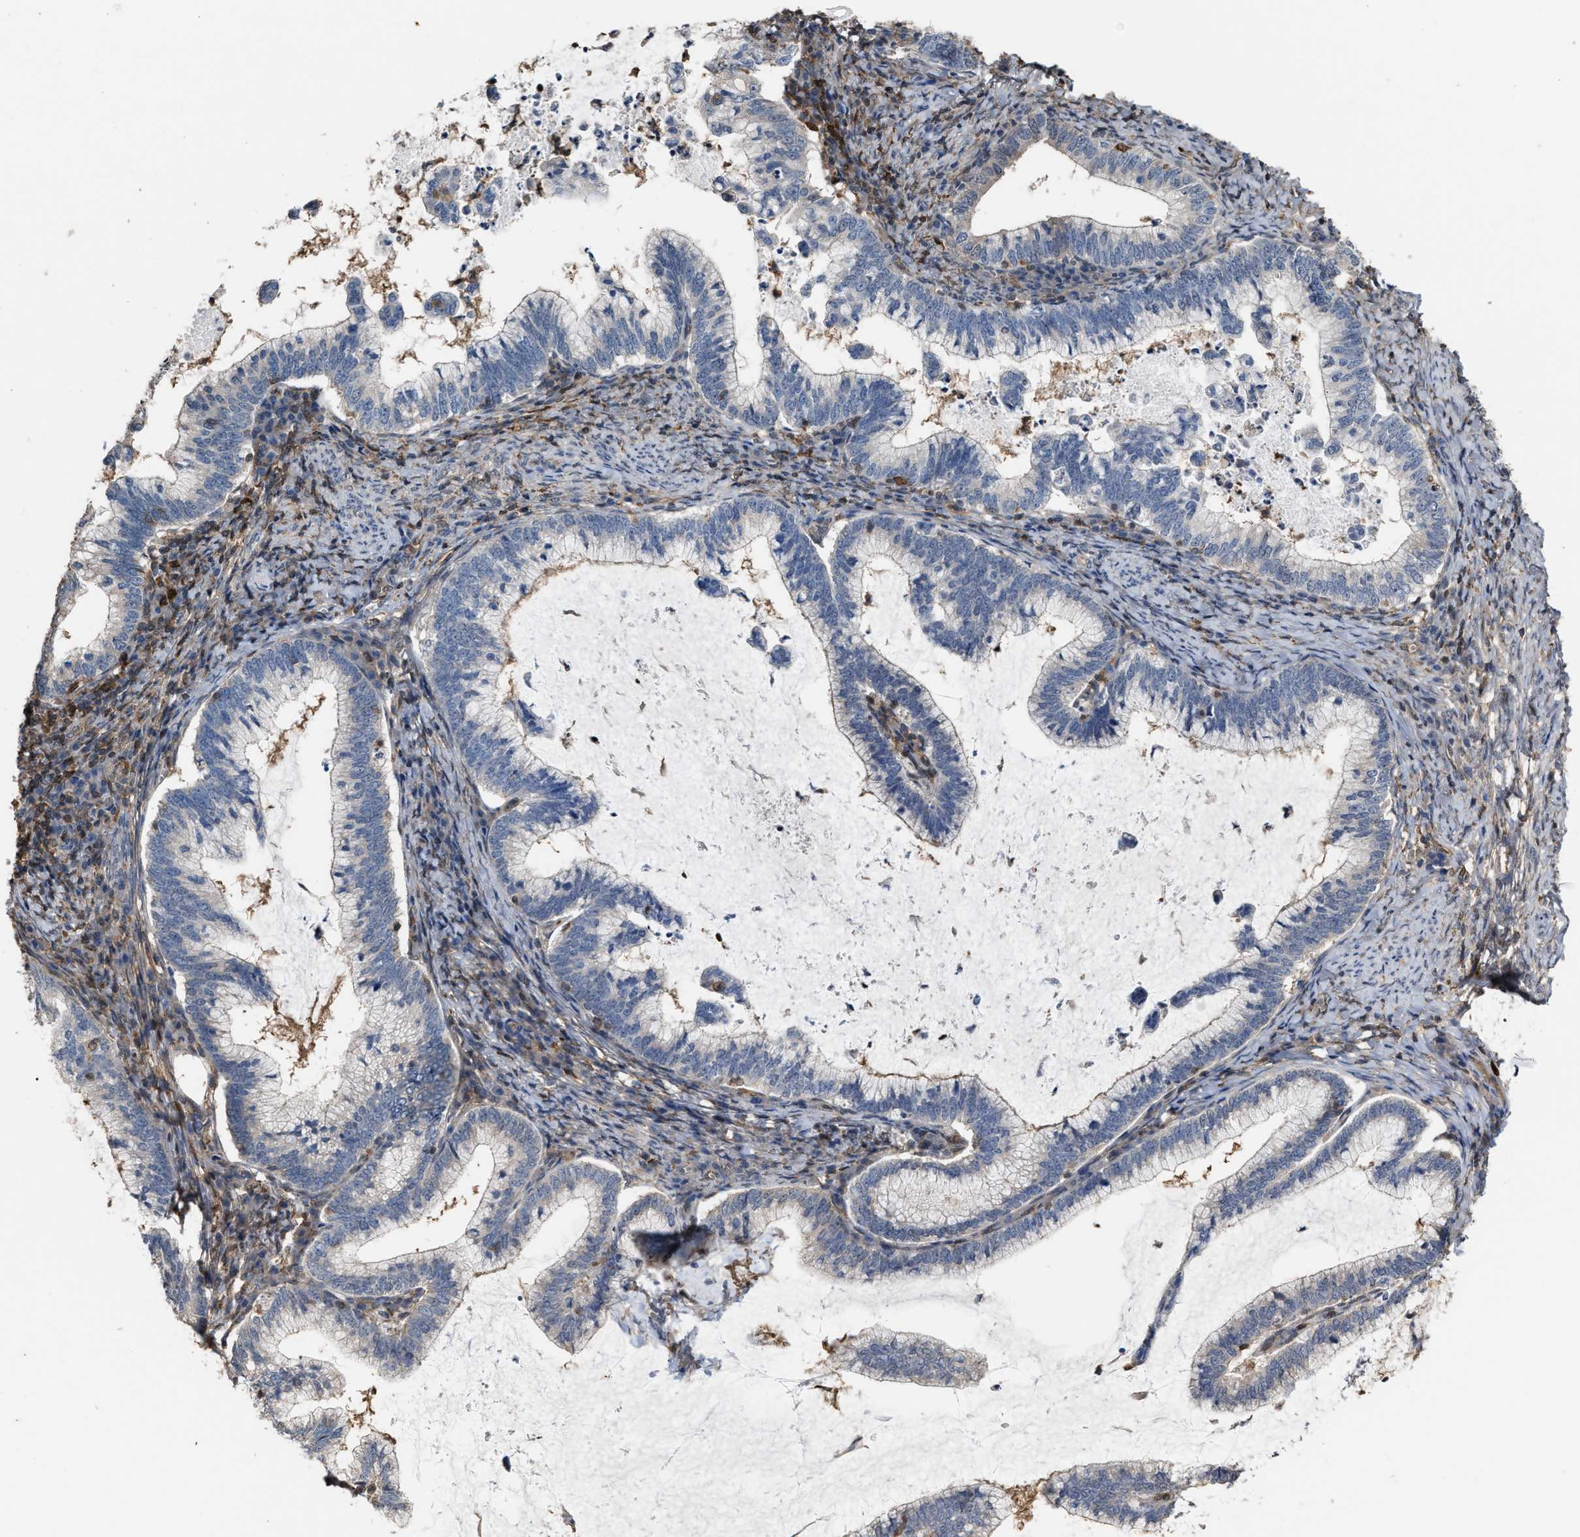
{"staining": {"intensity": "negative", "quantity": "none", "location": "none"}, "tissue": "cervical cancer", "cell_type": "Tumor cells", "image_type": "cancer", "snomed": [{"axis": "morphology", "description": "Adenocarcinoma, NOS"}, {"axis": "topography", "description": "Cervix"}], "caption": "Immunohistochemical staining of human adenocarcinoma (cervical) exhibits no significant staining in tumor cells.", "gene": "MTPN", "patient": {"sex": "female", "age": 36}}